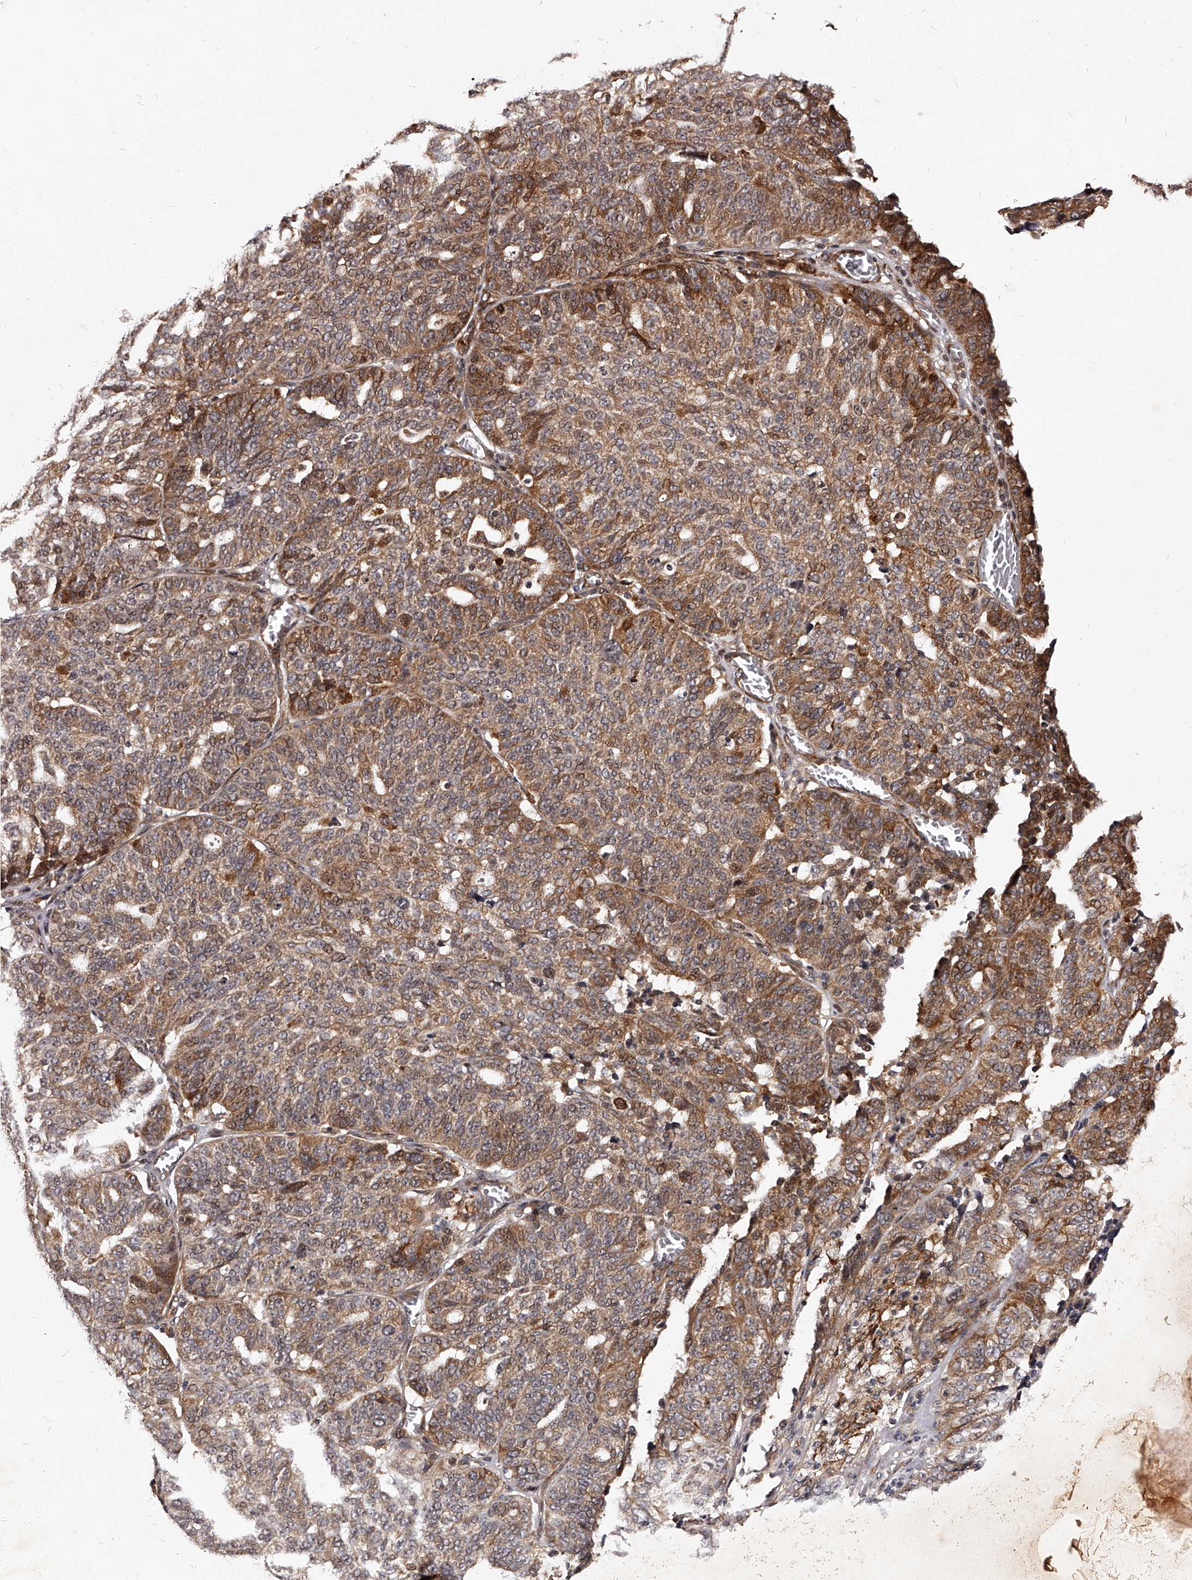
{"staining": {"intensity": "moderate", "quantity": ">75%", "location": "cytoplasmic/membranous"}, "tissue": "ovarian cancer", "cell_type": "Tumor cells", "image_type": "cancer", "snomed": [{"axis": "morphology", "description": "Cystadenocarcinoma, serous, NOS"}, {"axis": "topography", "description": "Ovary"}], "caption": "Ovarian cancer (serous cystadenocarcinoma) stained with a brown dye displays moderate cytoplasmic/membranous positive staining in approximately >75% of tumor cells.", "gene": "RSC1A1", "patient": {"sex": "female", "age": 59}}